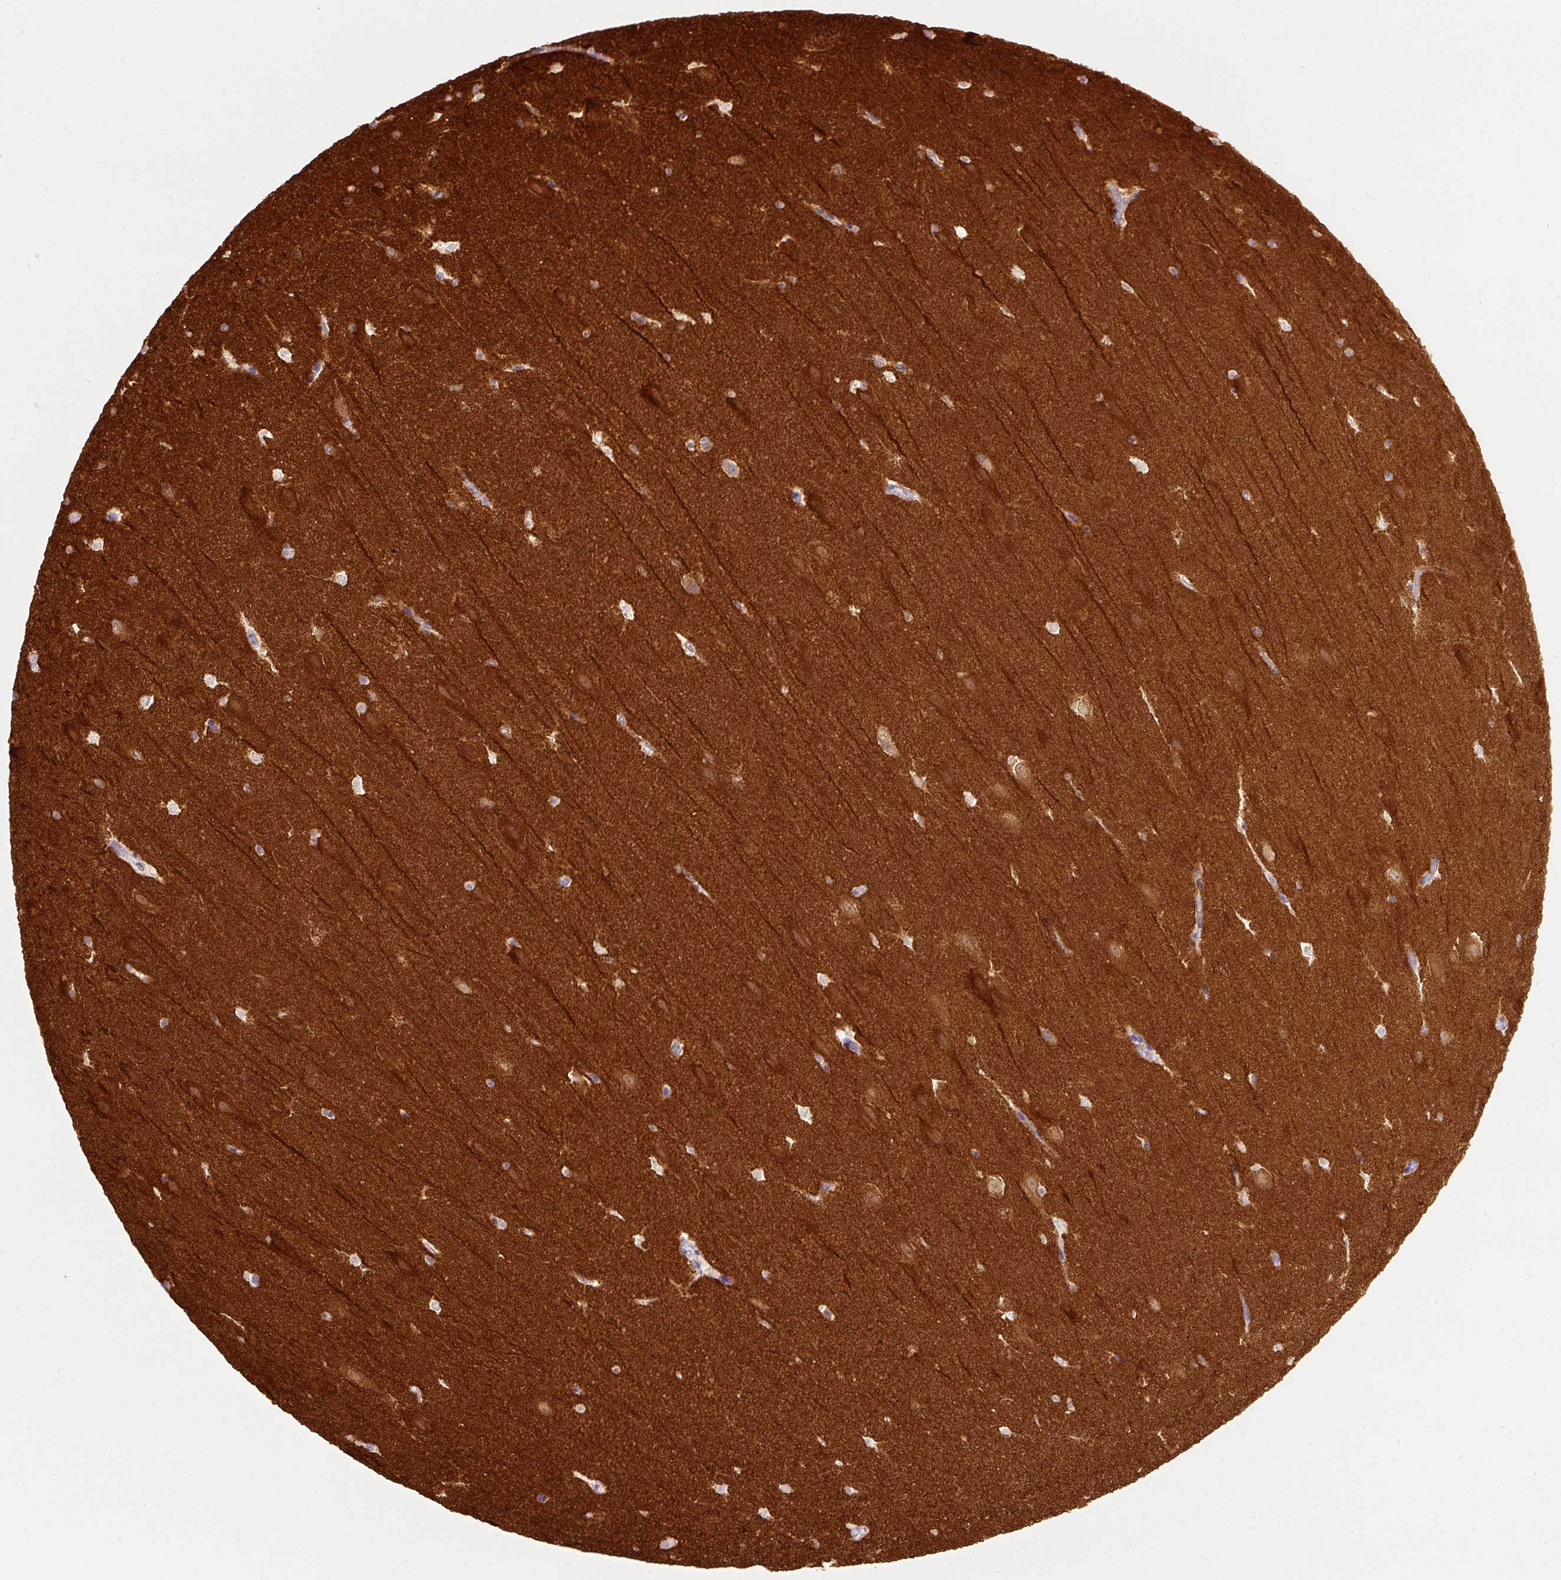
{"staining": {"intensity": "negative", "quantity": "none", "location": "none"}, "tissue": "hippocampus", "cell_type": "Glial cells", "image_type": "normal", "snomed": [{"axis": "morphology", "description": "Normal tissue, NOS"}, {"axis": "topography", "description": "Hippocampus"}], "caption": "An IHC photomicrograph of benign hippocampus is shown. There is no staining in glial cells of hippocampus.", "gene": "DNM1", "patient": {"sex": "male", "age": 37}}